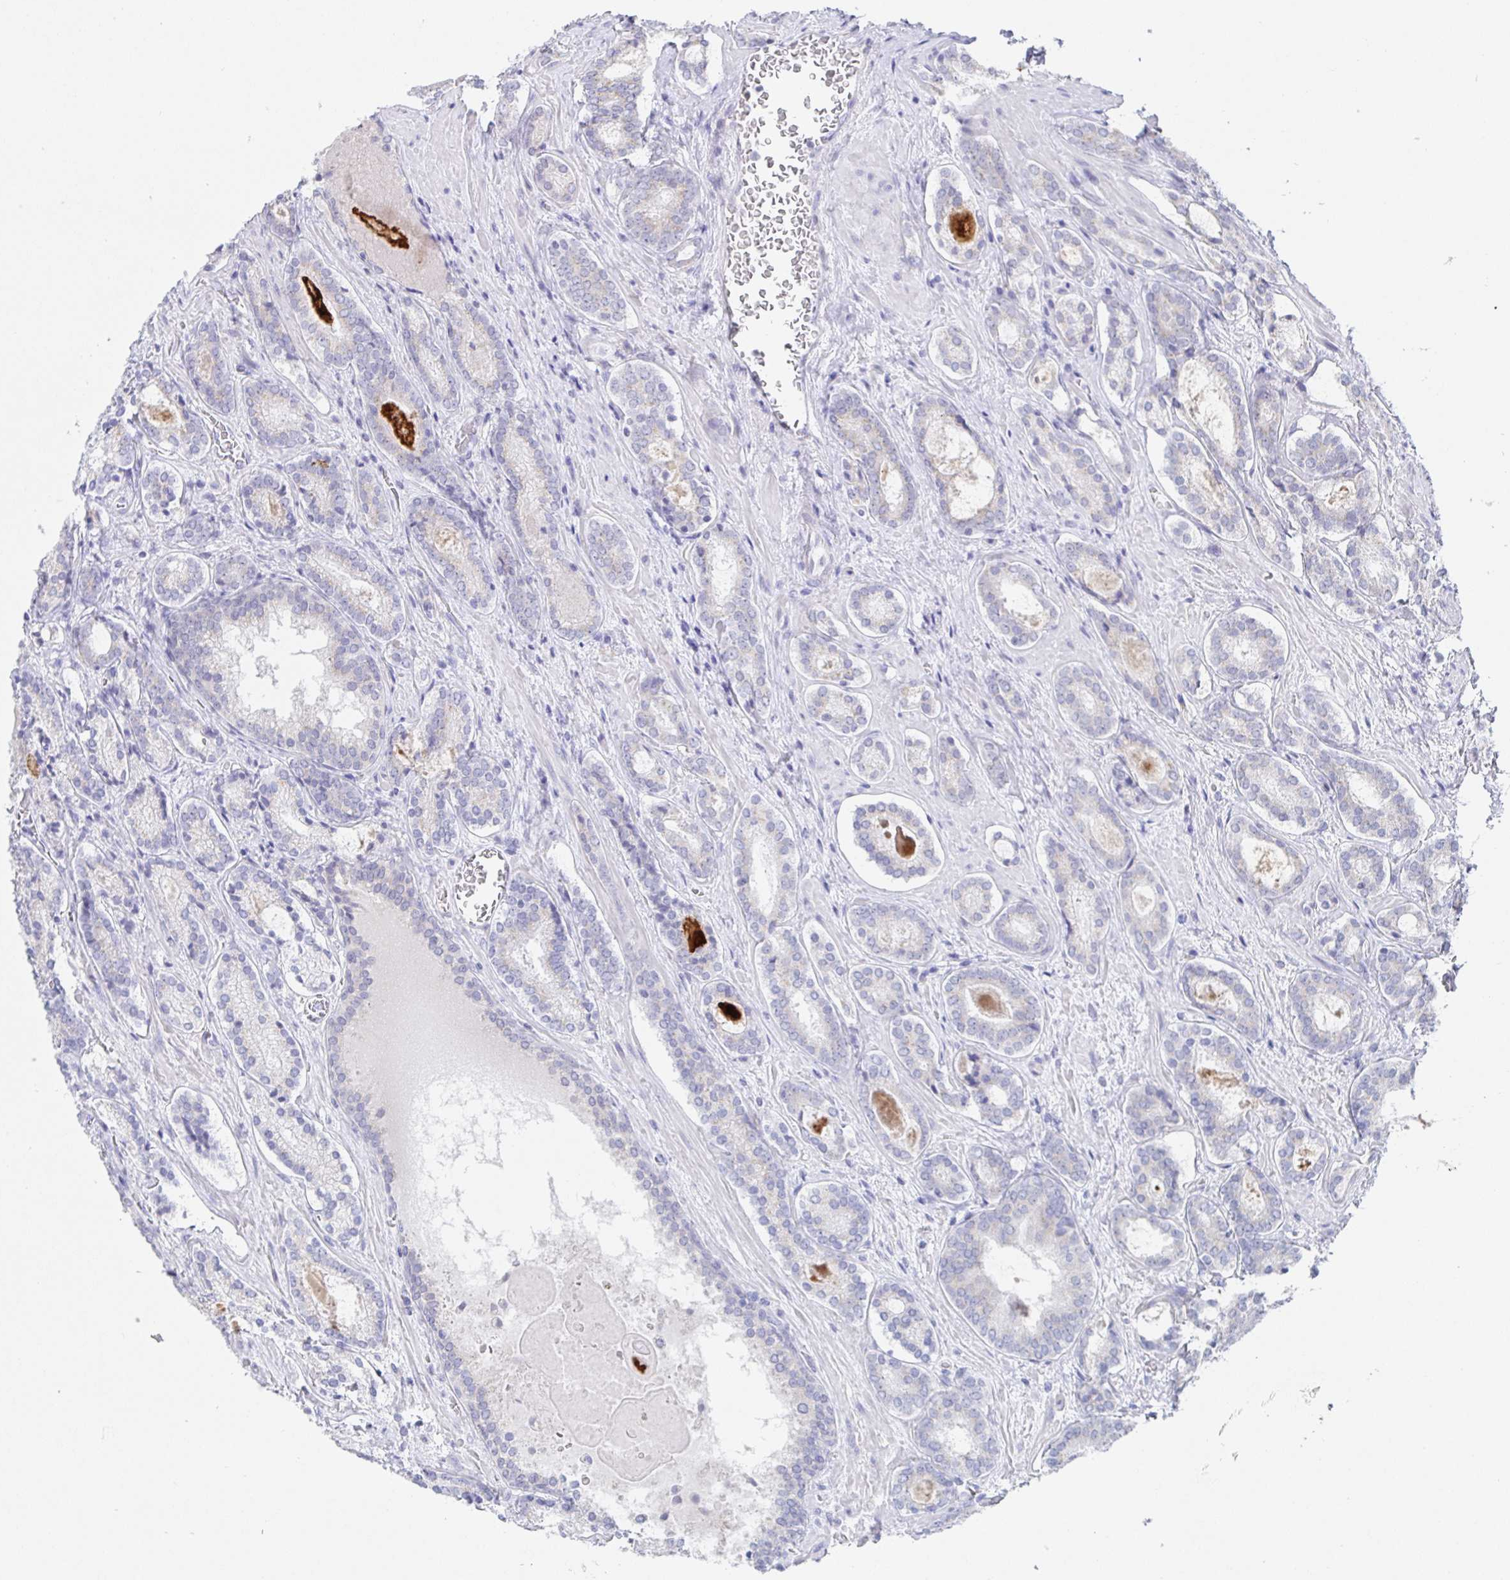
{"staining": {"intensity": "negative", "quantity": "none", "location": "none"}, "tissue": "prostate cancer", "cell_type": "Tumor cells", "image_type": "cancer", "snomed": [{"axis": "morphology", "description": "Adenocarcinoma, Low grade"}, {"axis": "topography", "description": "Prostate"}], "caption": "The photomicrograph shows no staining of tumor cells in prostate cancer (low-grade adenocarcinoma). (DAB IHC with hematoxylin counter stain).", "gene": "SIAH3", "patient": {"sex": "male", "age": 62}}